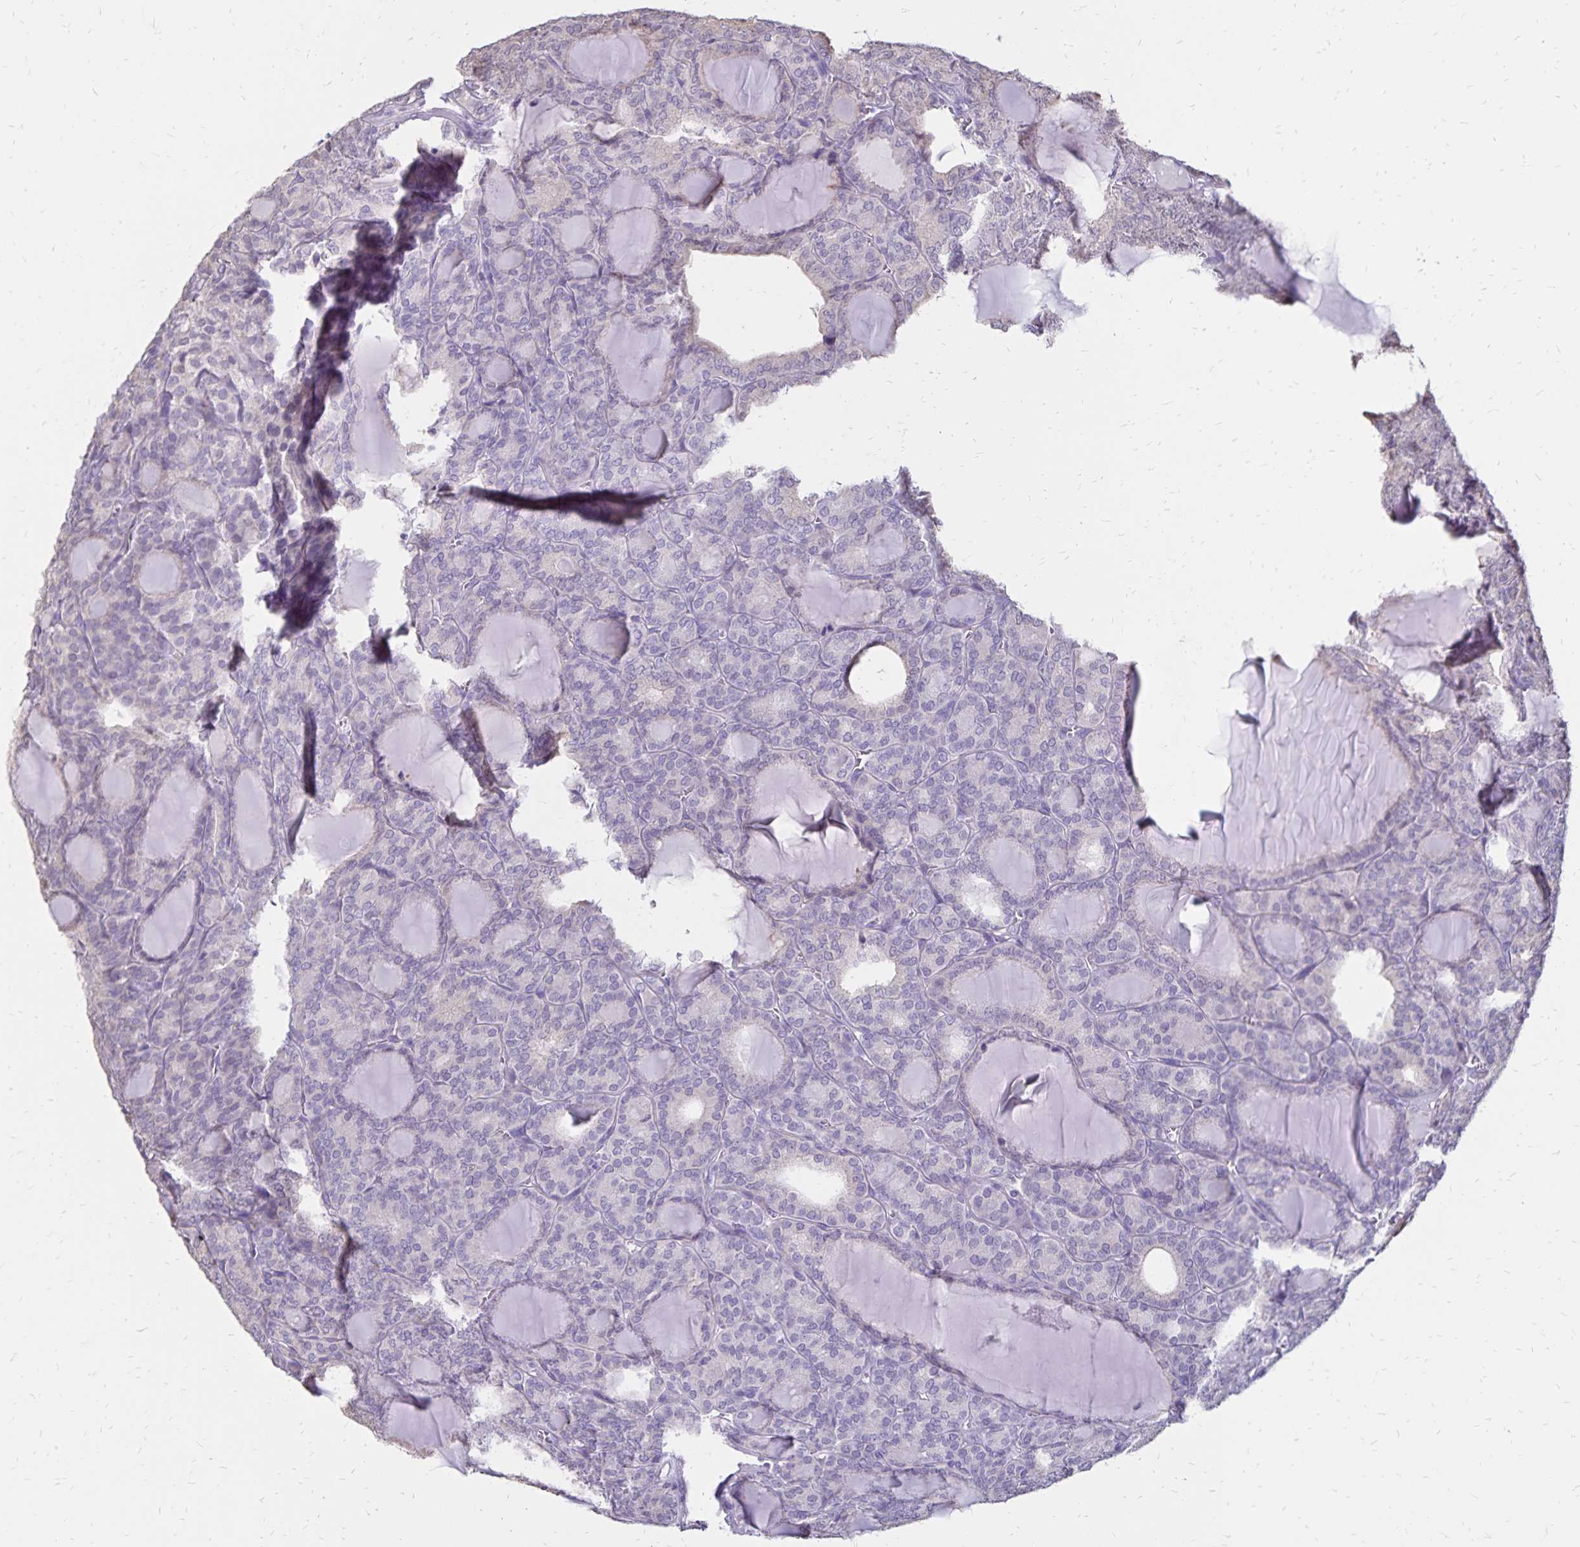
{"staining": {"intensity": "negative", "quantity": "none", "location": "none"}, "tissue": "thyroid cancer", "cell_type": "Tumor cells", "image_type": "cancer", "snomed": [{"axis": "morphology", "description": "Follicular adenoma carcinoma, NOS"}, {"axis": "topography", "description": "Thyroid gland"}], "caption": "Human thyroid cancer stained for a protein using immunohistochemistry displays no staining in tumor cells.", "gene": "SH3GL3", "patient": {"sex": "male", "age": 74}}